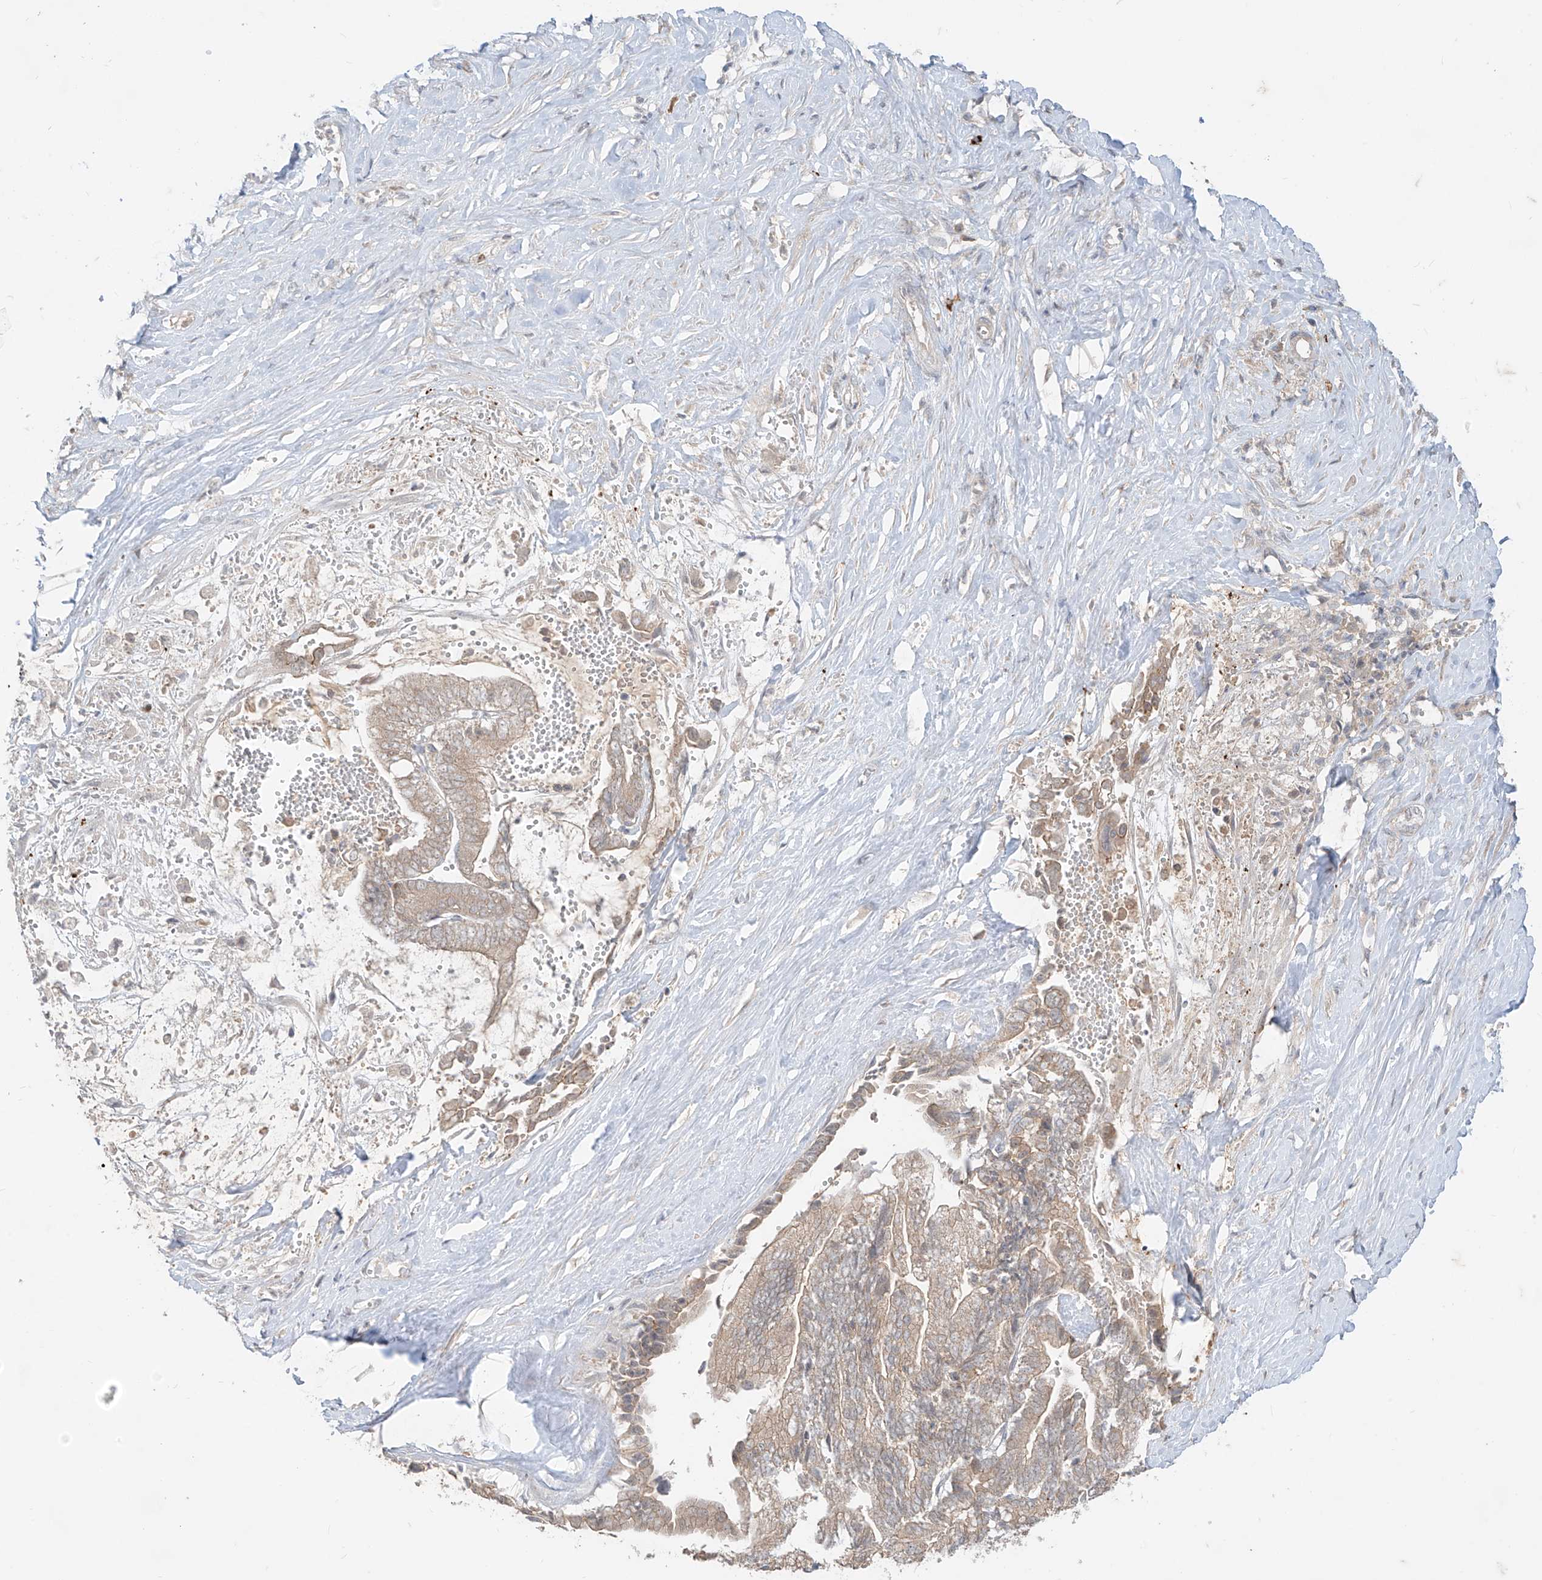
{"staining": {"intensity": "weak", "quantity": "25%-75%", "location": "cytoplasmic/membranous"}, "tissue": "liver cancer", "cell_type": "Tumor cells", "image_type": "cancer", "snomed": [{"axis": "morphology", "description": "Cholangiocarcinoma"}, {"axis": "topography", "description": "Liver"}], "caption": "Tumor cells show weak cytoplasmic/membranous positivity in about 25%-75% of cells in cholangiocarcinoma (liver).", "gene": "MTUS2", "patient": {"sex": "female", "age": 75}}